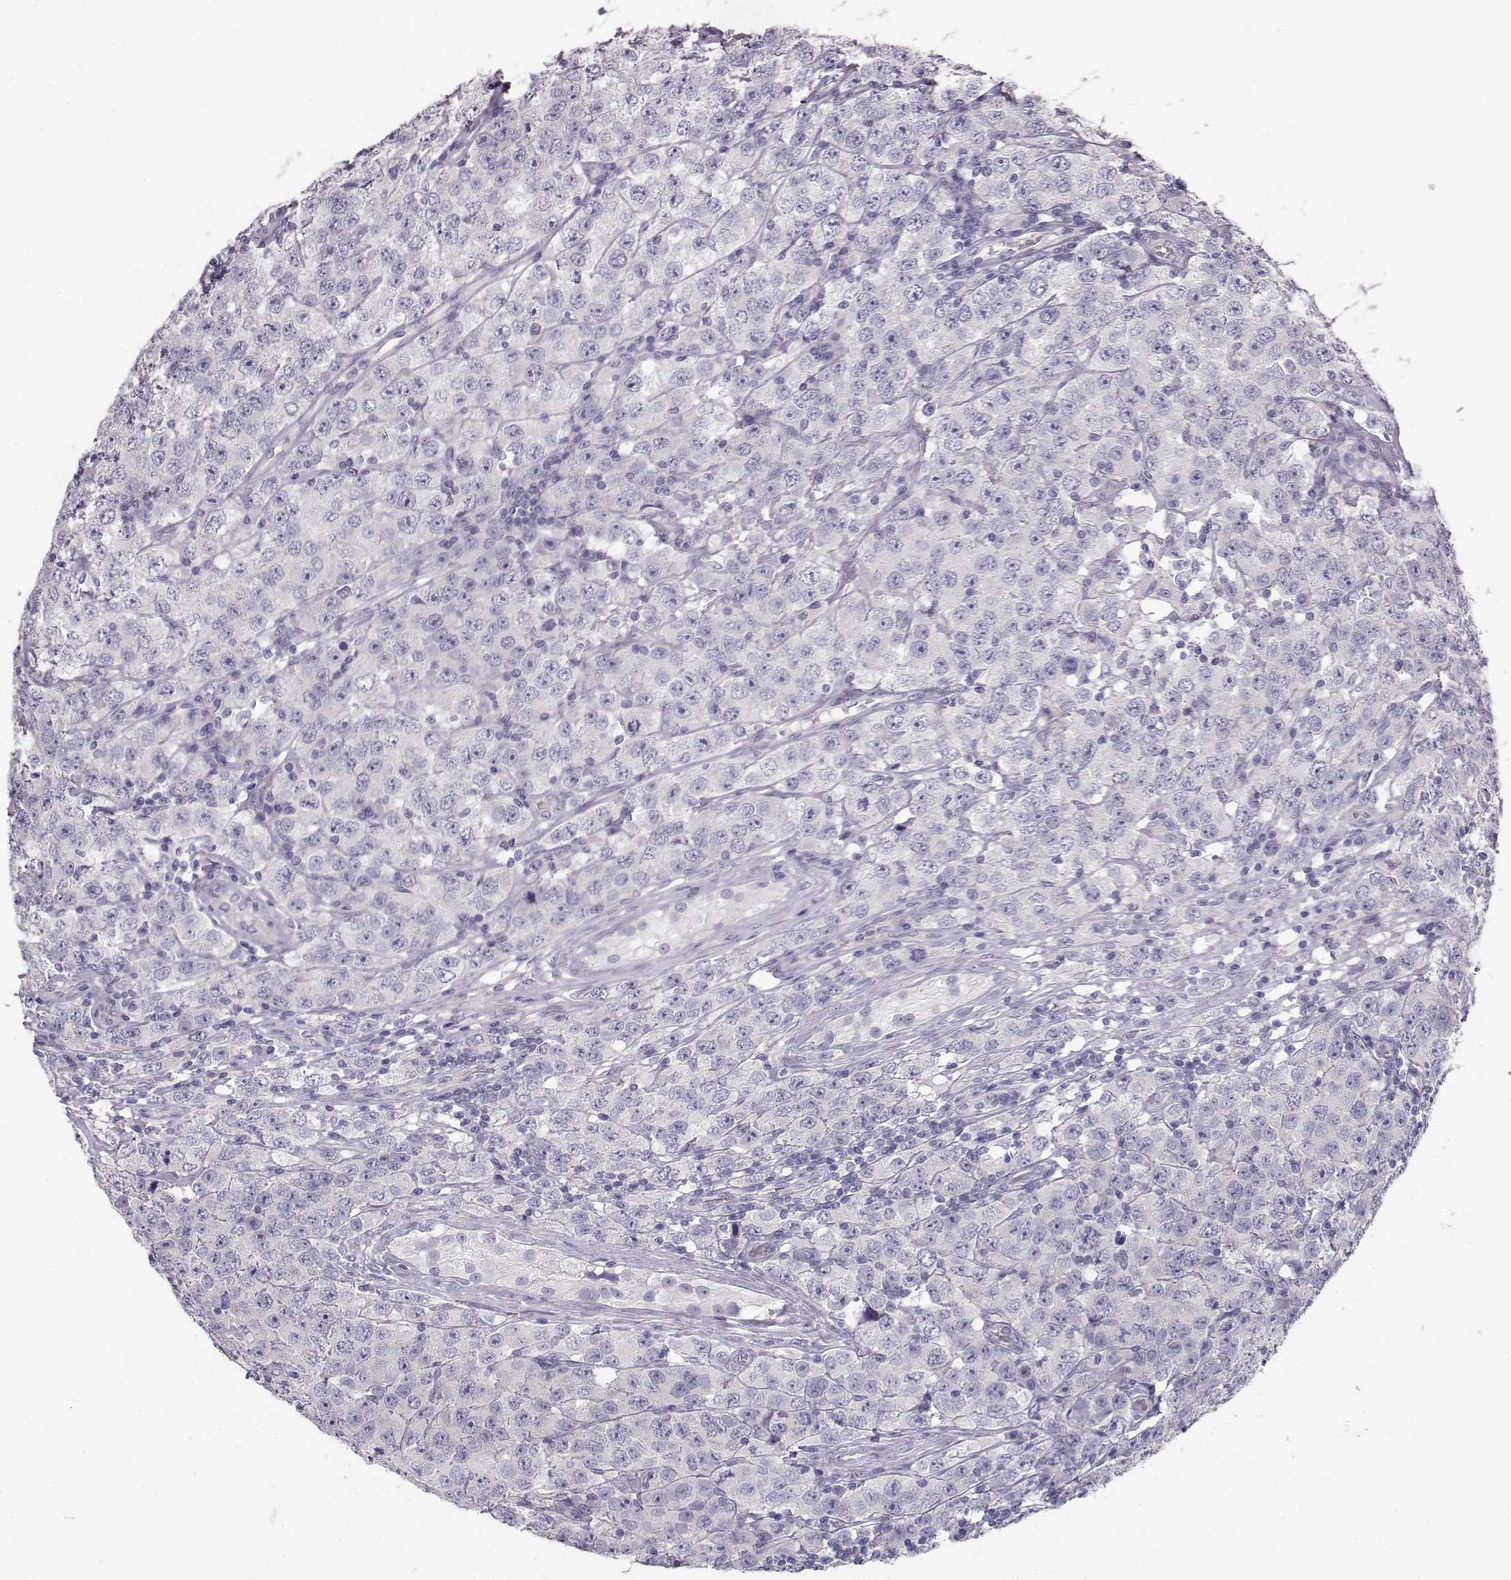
{"staining": {"intensity": "negative", "quantity": "none", "location": "none"}, "tissue": "testis cancer", "cell_type": "Tumor cells", "image_type": "cancer", "snomed": [{"axis": "morphology", "description": "Seminoma, NOS"}, {"axis": "topography", "description": "Testis"}], "caption": "Seminoma (testis) was stained to show a protein in brown. There is no significant expression in tumor cells.", "gene": "MYCBPAP", "patient": {"sex": "male", "age": 52}}